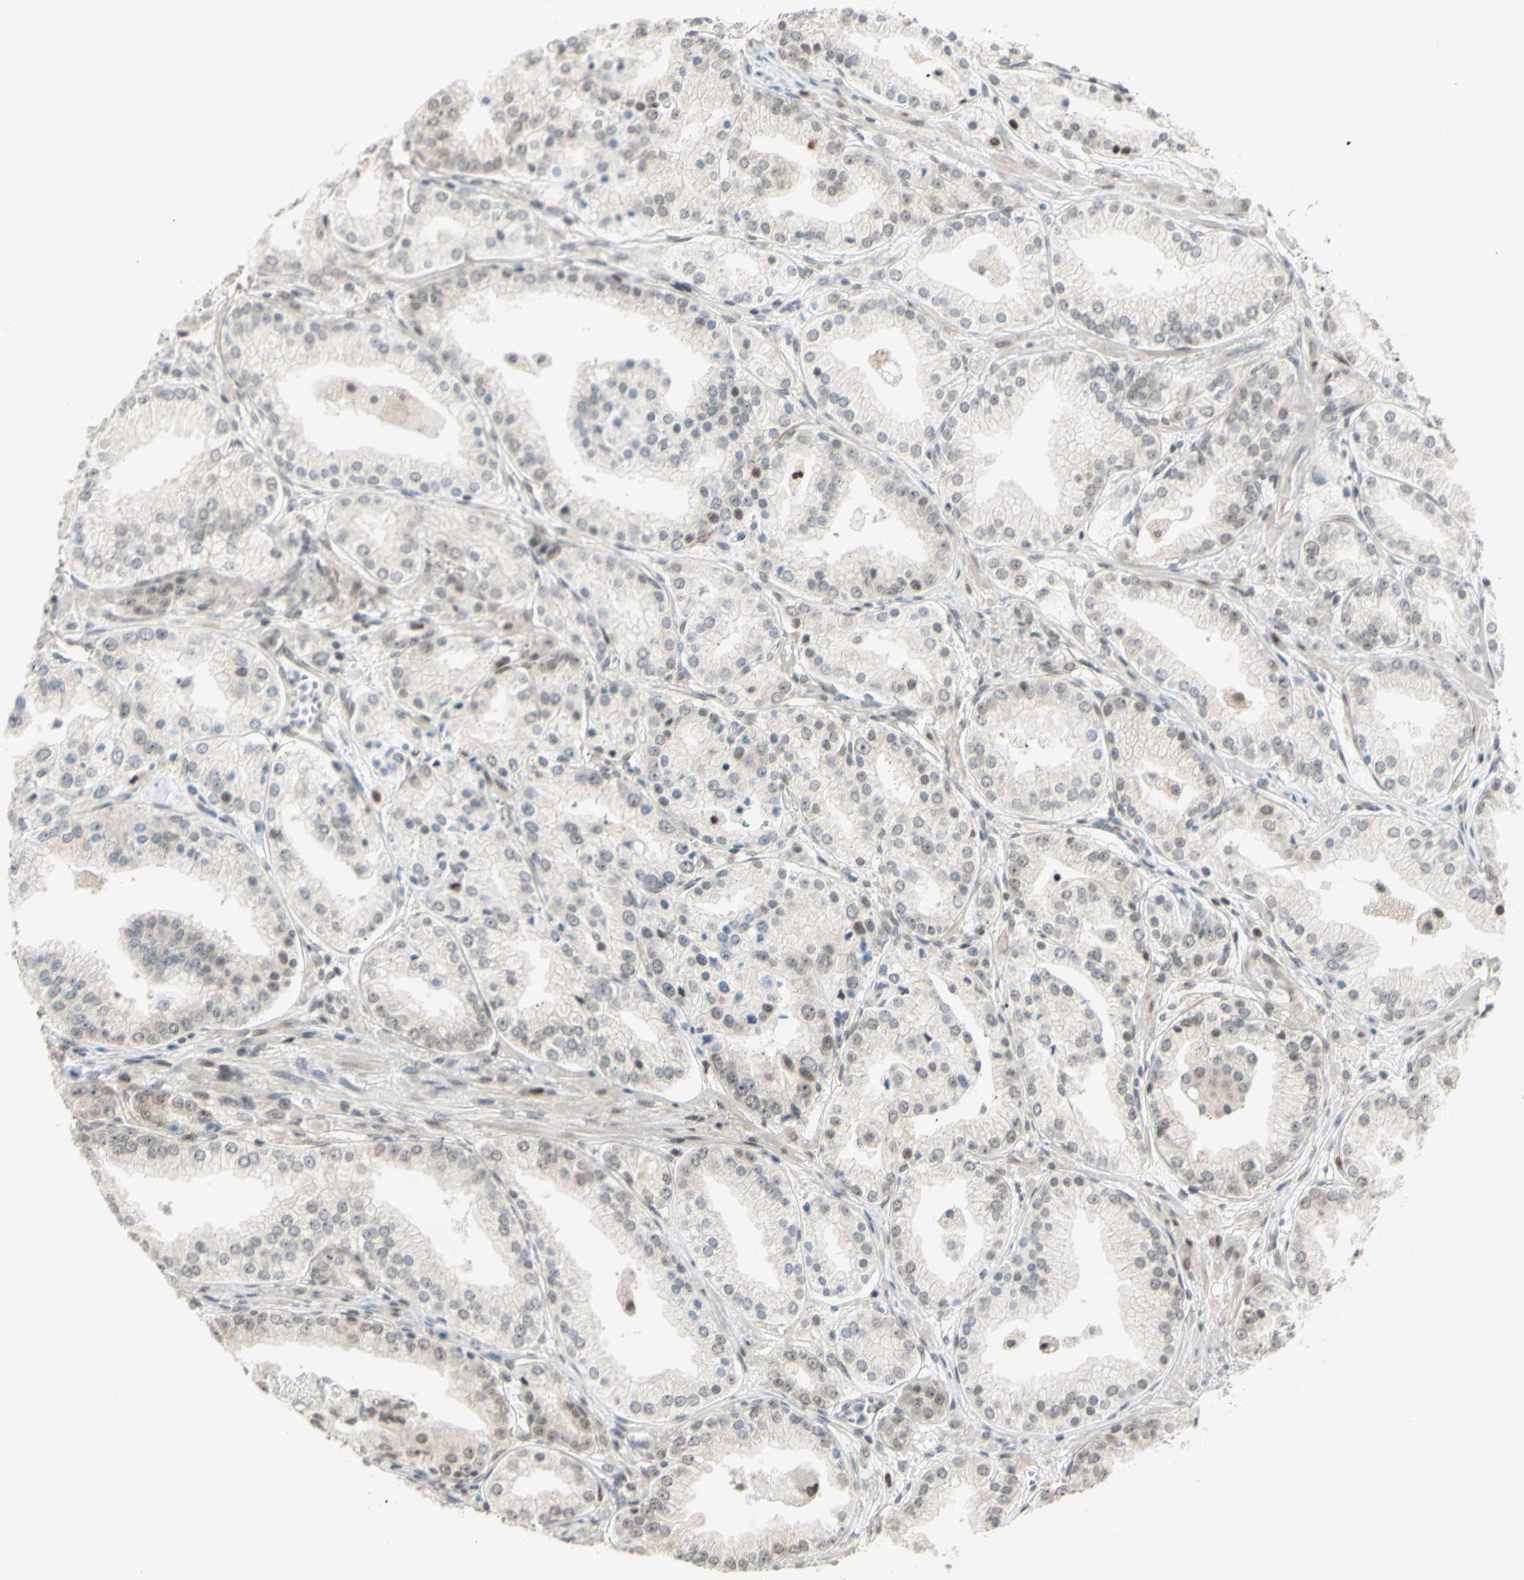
{"staining": {"intensity": "negative", "quantity": "none", "location": "none"}, "tissue": "prostate cancer", "cell_type": "Tumor cells", "image_type": "cancer", "snomed": [{"axis": "morphology", "description": "Adenocarcinoma, High grade"}, {"axis": "topography", "description": "Prostate"}], "caption": "Tumor cells show no significant positivity in prostate cancer (high-grade adenocarcinoma).", "gene": "BRMS1", "patient": {"sex": "male", "age": 61}}